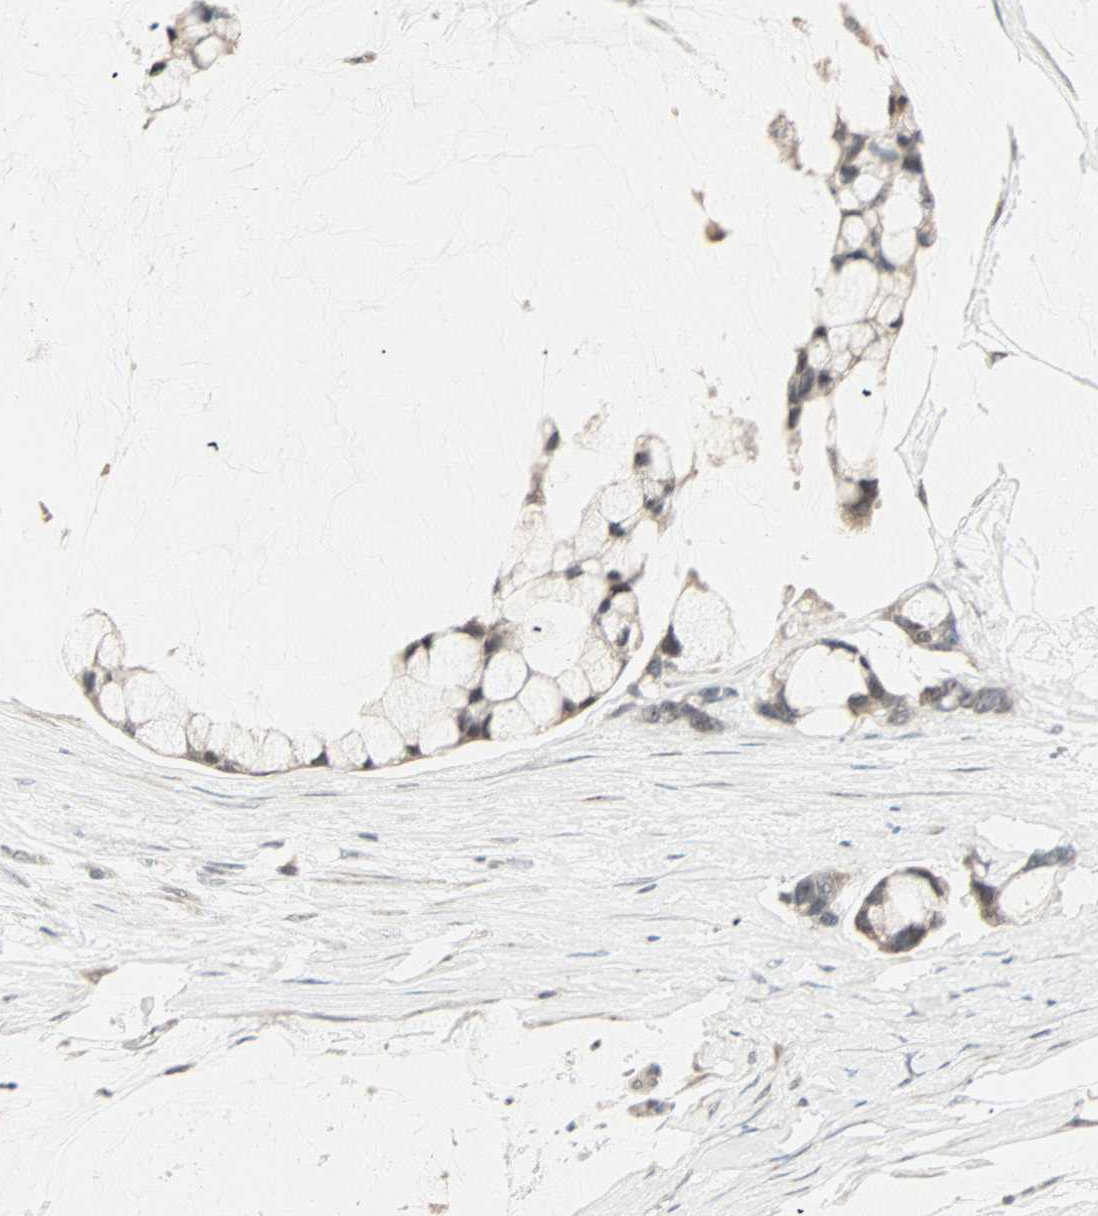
{"staining": {"intensity": "weak", "quantity": ">75%", "location": "cytoplasmic/membranous"}, "tissue": "ovarian cancer", "cell_type": "Tumor cells", "image_type": "cancer", "snomed": [{"axis": "morphology", "description": "Cystadenocarcinoma, mucinous, NOS"}, {"axis": "topography", "description": "Ovary"}], "caption": "DAB immunohistochemical staining of human ovarian cancer (mucinous cystadenocarcinoma) shows weak cytoplasmic/membranous protein expression in approximately >75% of tumor cells.", "gene": "KDM4A", "patient": {"sex": "female", "age": 39}}